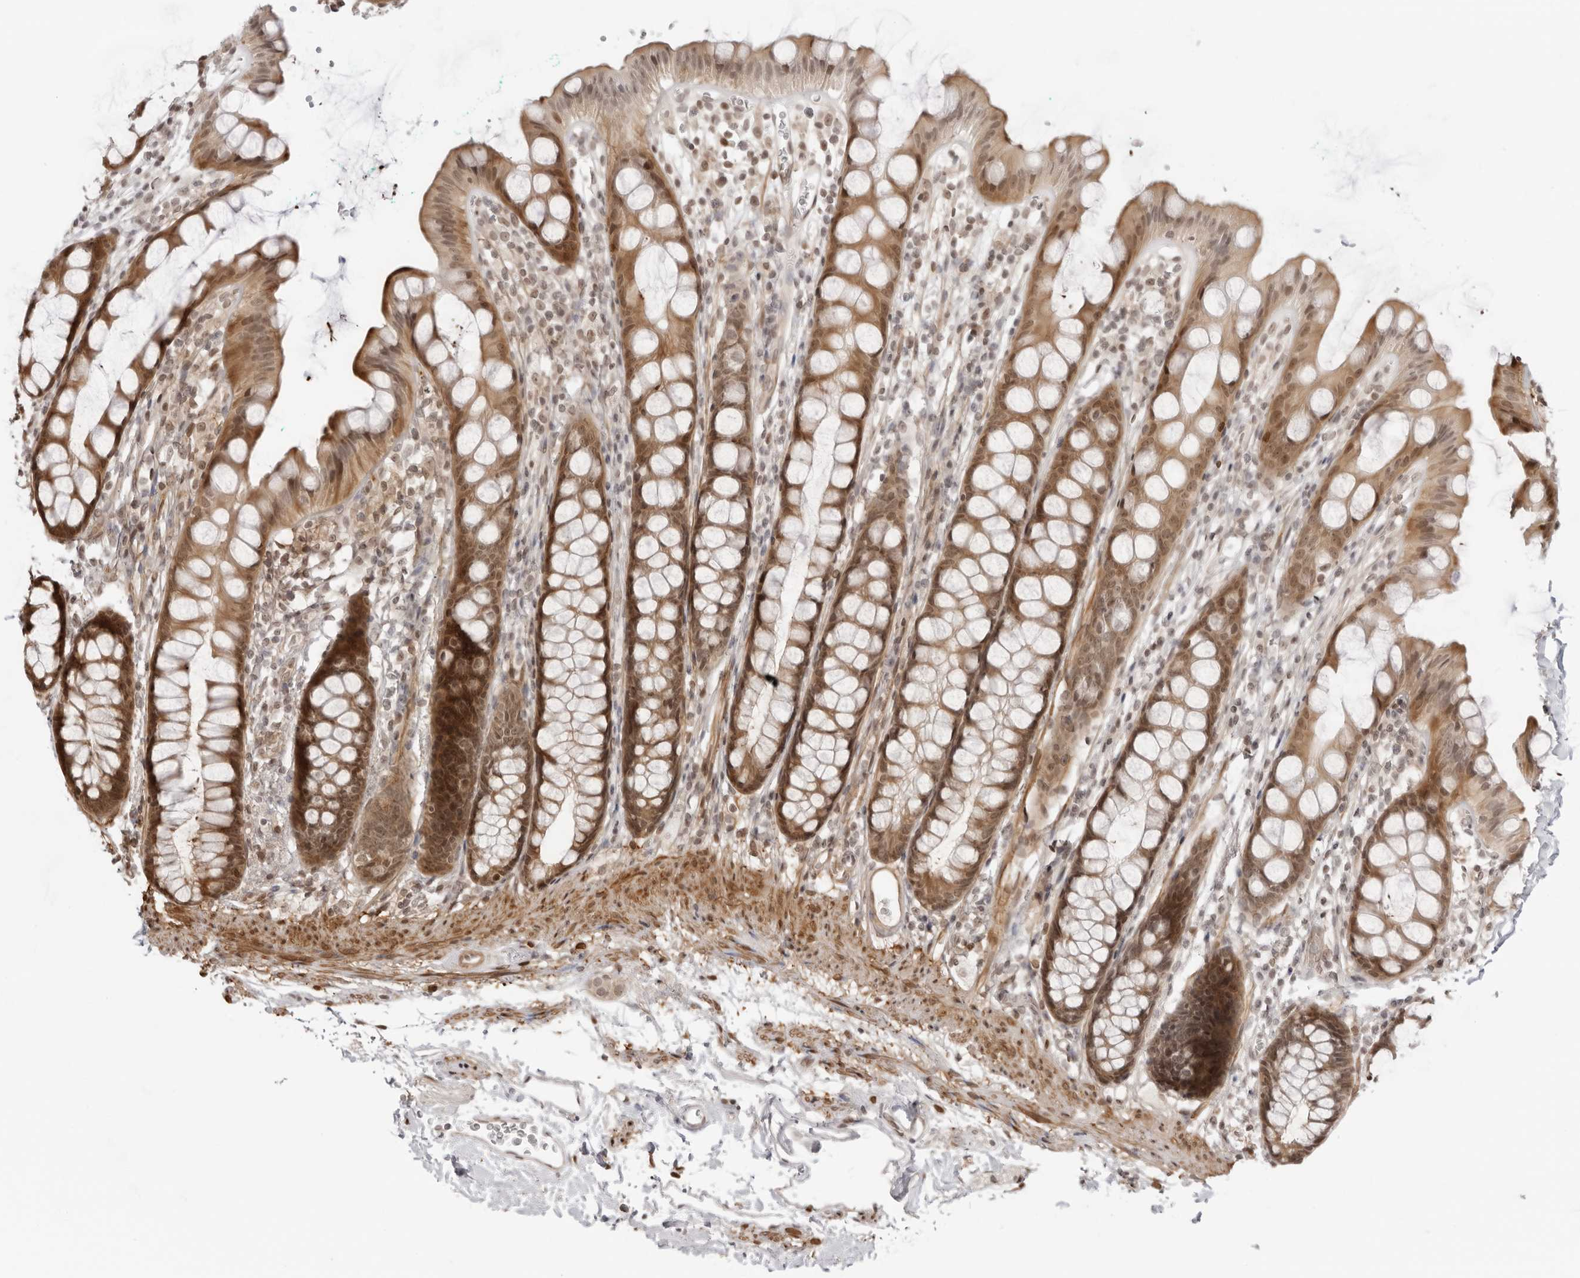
{"staining": {"intensity": "moderate", "quantity": ">75%", "location": "cytoplasmic/membranous,nuclear"}, "tissue": "rectum", "cell_type": "Glandular cells", "image_type": "normal", "snomed": [{"axis": "morphology", "description": "Normal tissue, NOS"}, {"axis": "topography", "description": "Rectum"}], "caption": "Immunohistochemistry (IHC) photomicrograph of normal human rectum stained for a protein (brown), which exhibits medium levels of moderate cytoplasmic/membranous,nuclear positivity in about >75% of glandular cells.", "gene": "RNF146", "patient": {"sex": "female", "age": 65}}